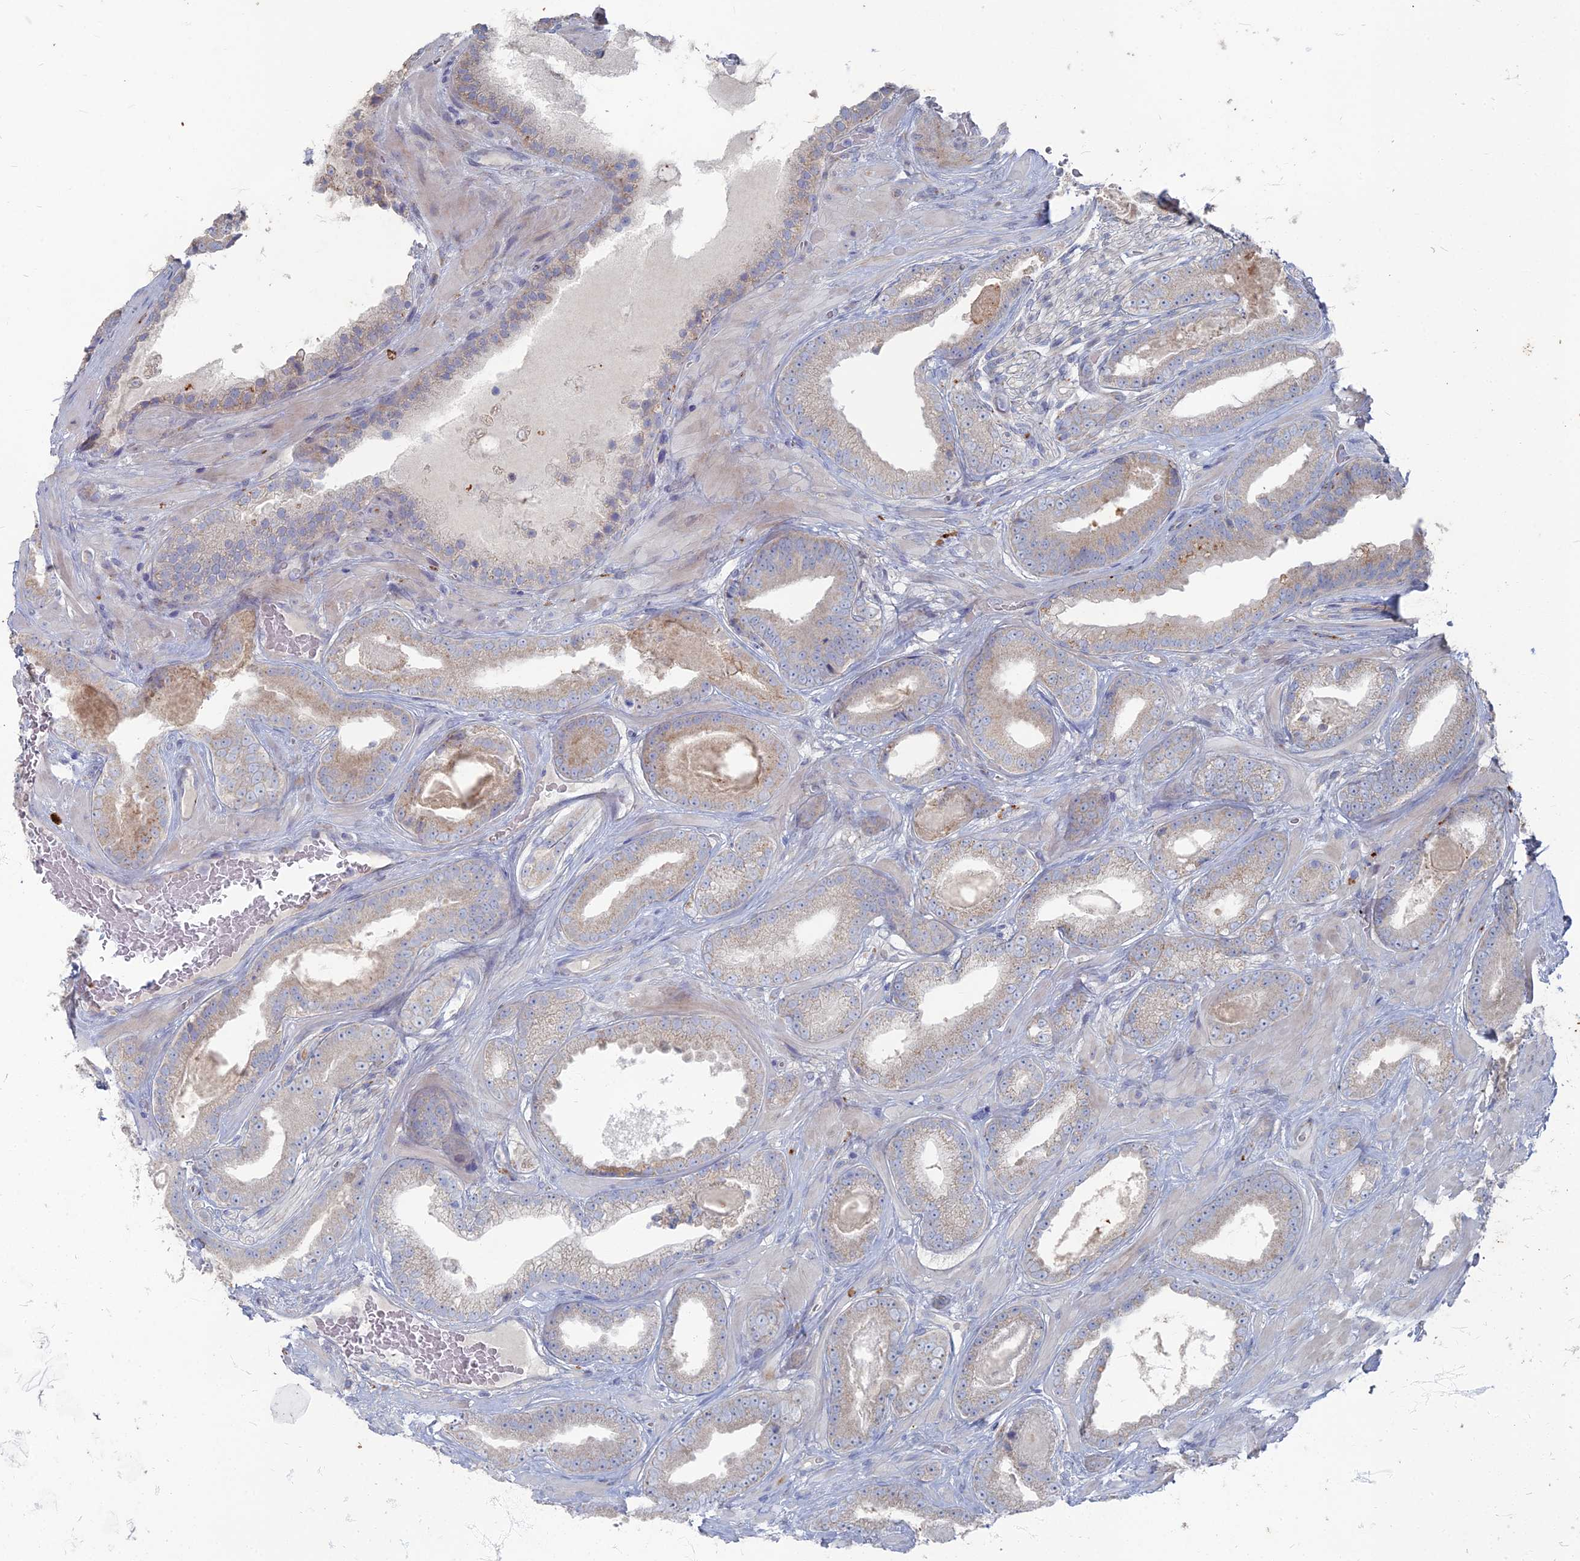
{"staining": {"intensity": "weak", "quantity": "<25%", "location": "cytoplasmic/membranous"}, "tissue": "prostate cancer", "cell_type": "Tumor cells", "image_type": "cancer", "snomed": [{"axis": "morphology", "description": "Adenocarcinoma, Low grade"}, {"axis": "topography", "description": "Prostate"}], "caption": "High magnification brightfield microscopy of low-grade adenocarcinoma (prostate) stained with DAB (3,3'-diaminobenzidine) (brown) and counterstained with hematoxylin (blue): tumor cells show no significant expression. The staining was performed using DAB (3,3'-diaminobenzidine) to visualize the protein expression in brown, while the nuclei were stained in blue with hematoxylin (Magnification: 20x).", "gene": "TMEM128", "patient": {"sex": "male", "age": 57}}